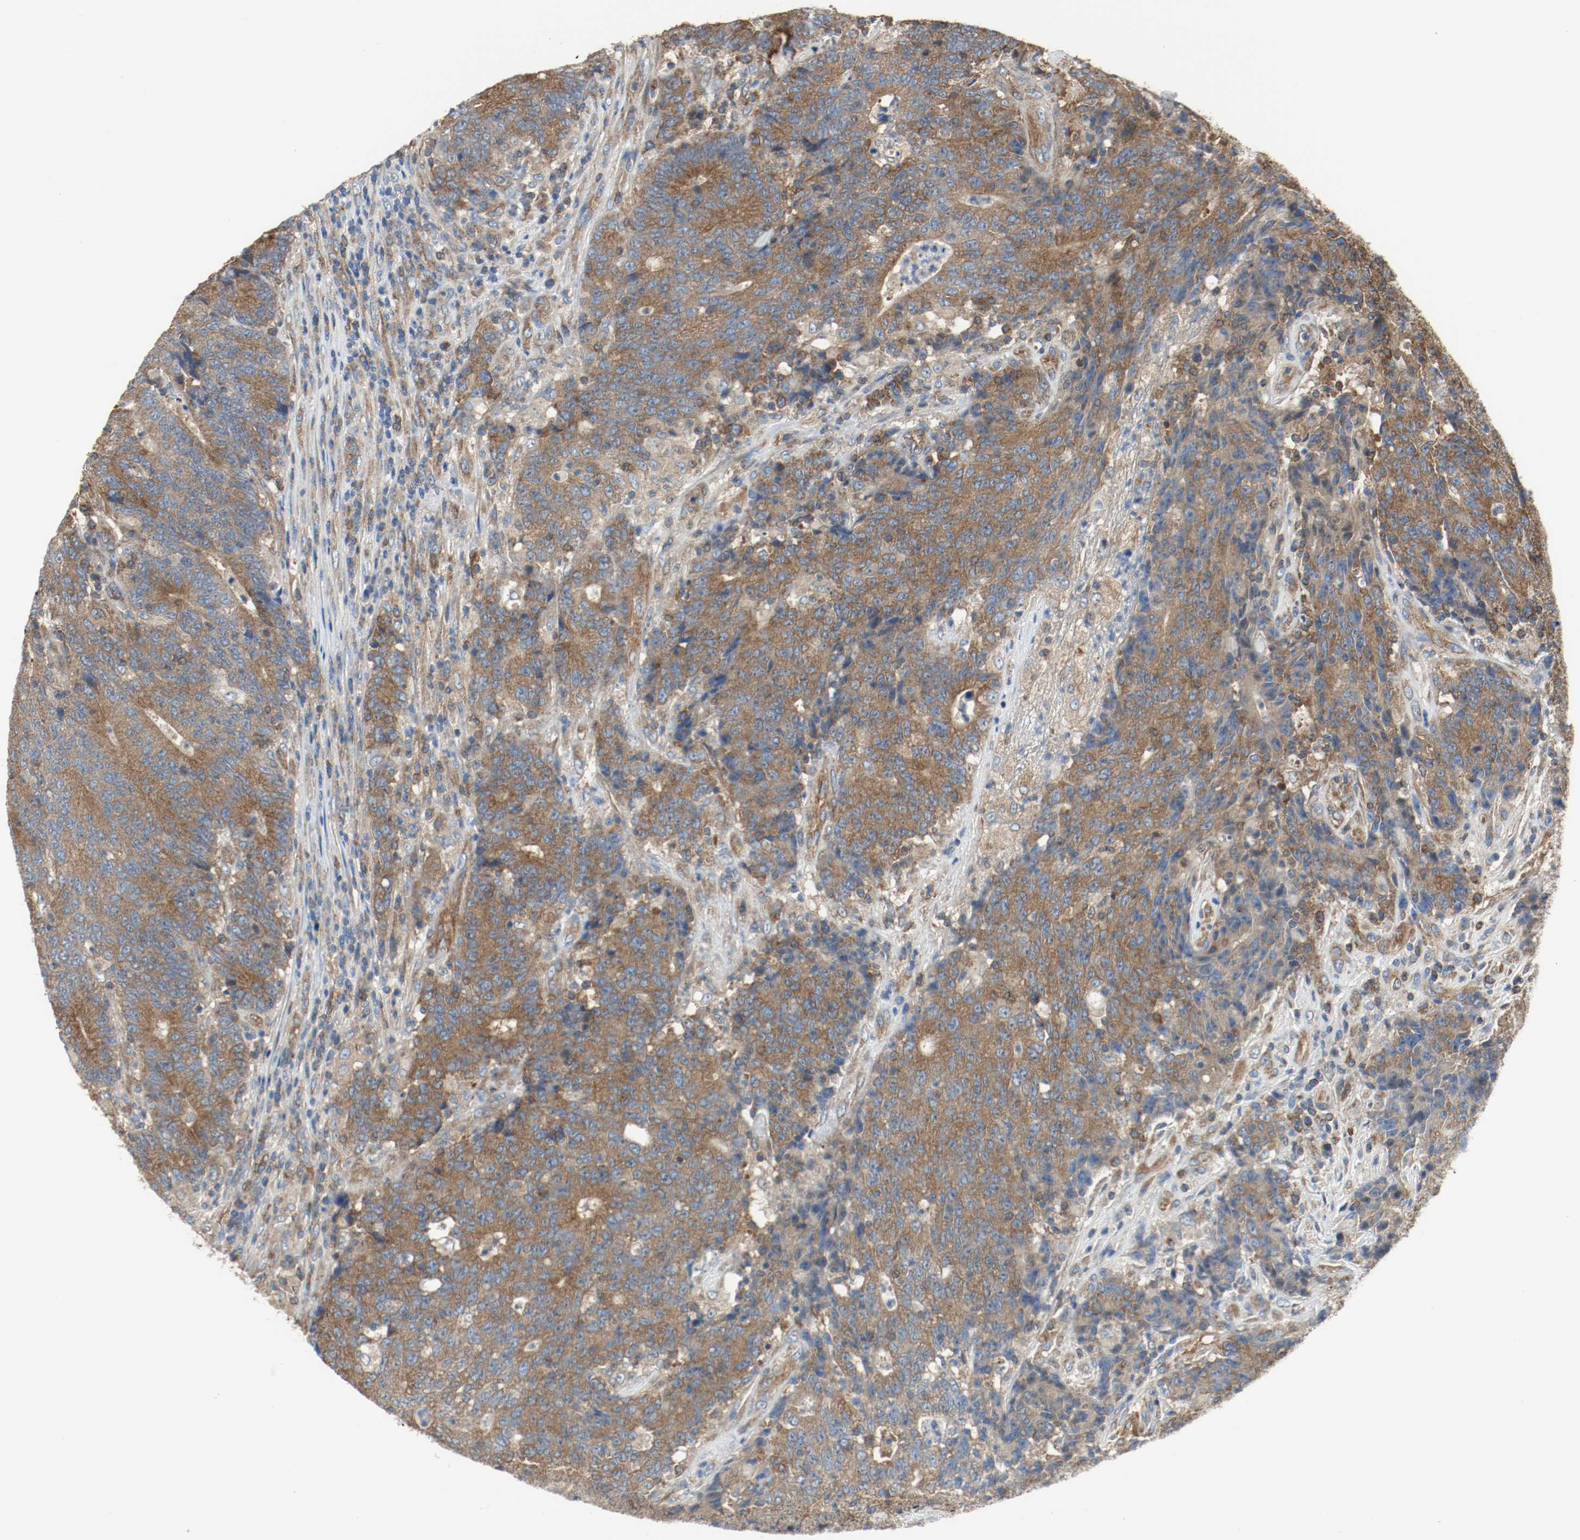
{"staining": {"intensity": "moderate", "quantity": ">75%", "location": "cytoplasmic/membranous"}, "tissue": "colorectal cancer", "cell_type": "Tumor cells", "image_type": "cancer", "snomed": [{"axis": "morphology", "description": "Normal tissue, NOS"}, {"axis": "morphology", "description": "Adenocarcinoma, NOS"}, {"axis": "topography", "description": "Colon"}], "caption": "Colorectal cancer (adenocarcinoma) was stained to show a protein in brown. There is medium levels of moderate cytoplasmic/membranous staining in about >75% of tumor cells. The staining is performed using DAB brown chromogen to label protein expression. The nuclei are counter-stained blue using hematoxylin.", "gene": "TUBA3D", "patient": {"sex": "female", "age": 75}}